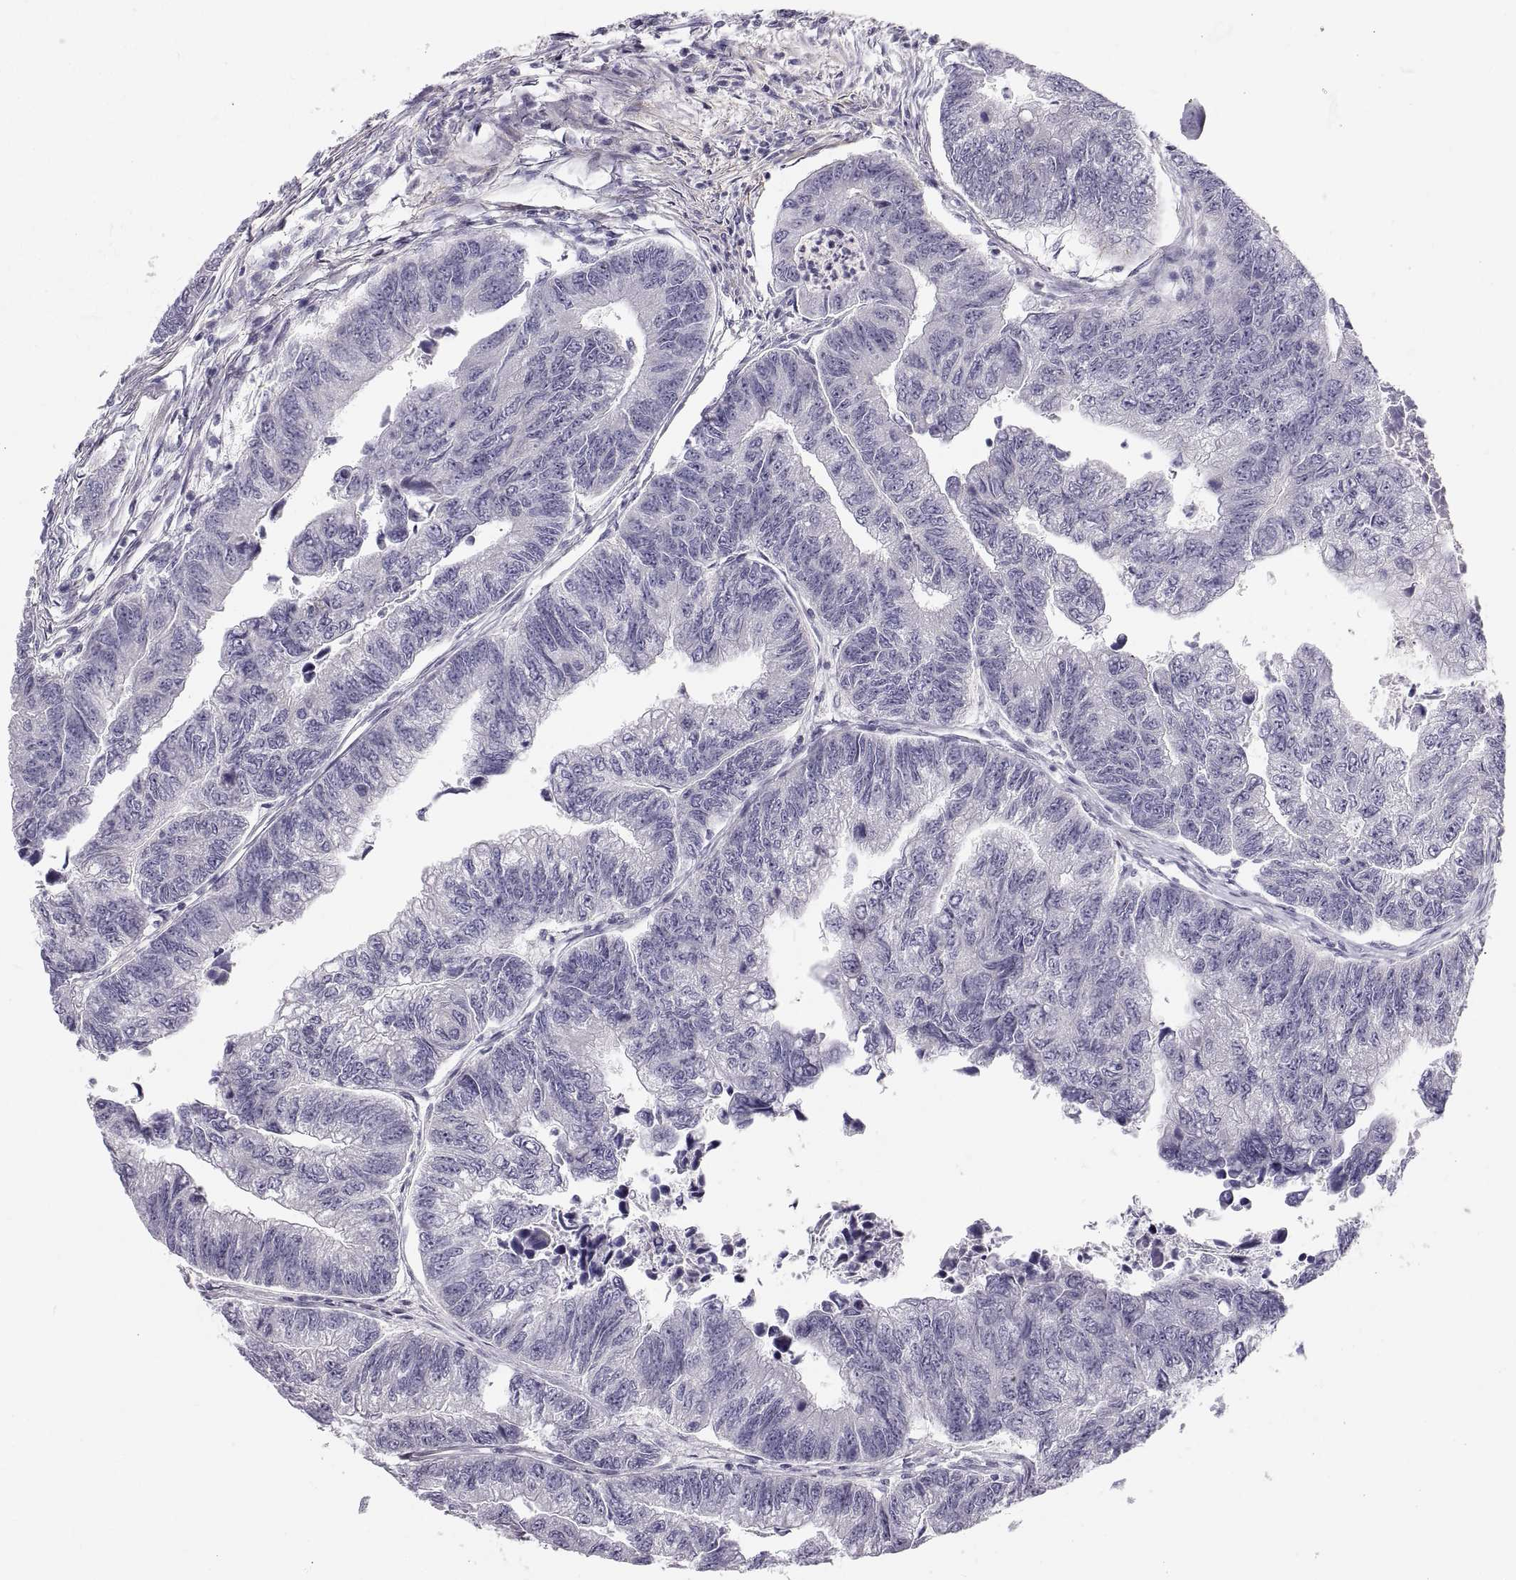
{"staining": {"intensity": "negative", "quantity": "none", "location": "none"}, "tissue": "colorectal cancer", "cell_type": "Tumor cells", "image_type": "cancer", "snomed": [{"axis": "morphology", "description": "Adenocarcinoma, NOS"}, {"axis": "topography", "description": "Colon"}], "caption": "IHC micrograph of human adenocarcinoma (colorectal) stained for a protein (brown), which shows no positivity in tumor cells. (DAB (3,3'-diaminobenzidine) IHC visualized using brightfield microscopy, high magnification).", "gene": "ZNF185", "patient": {"sex": "female", "age": 65}}